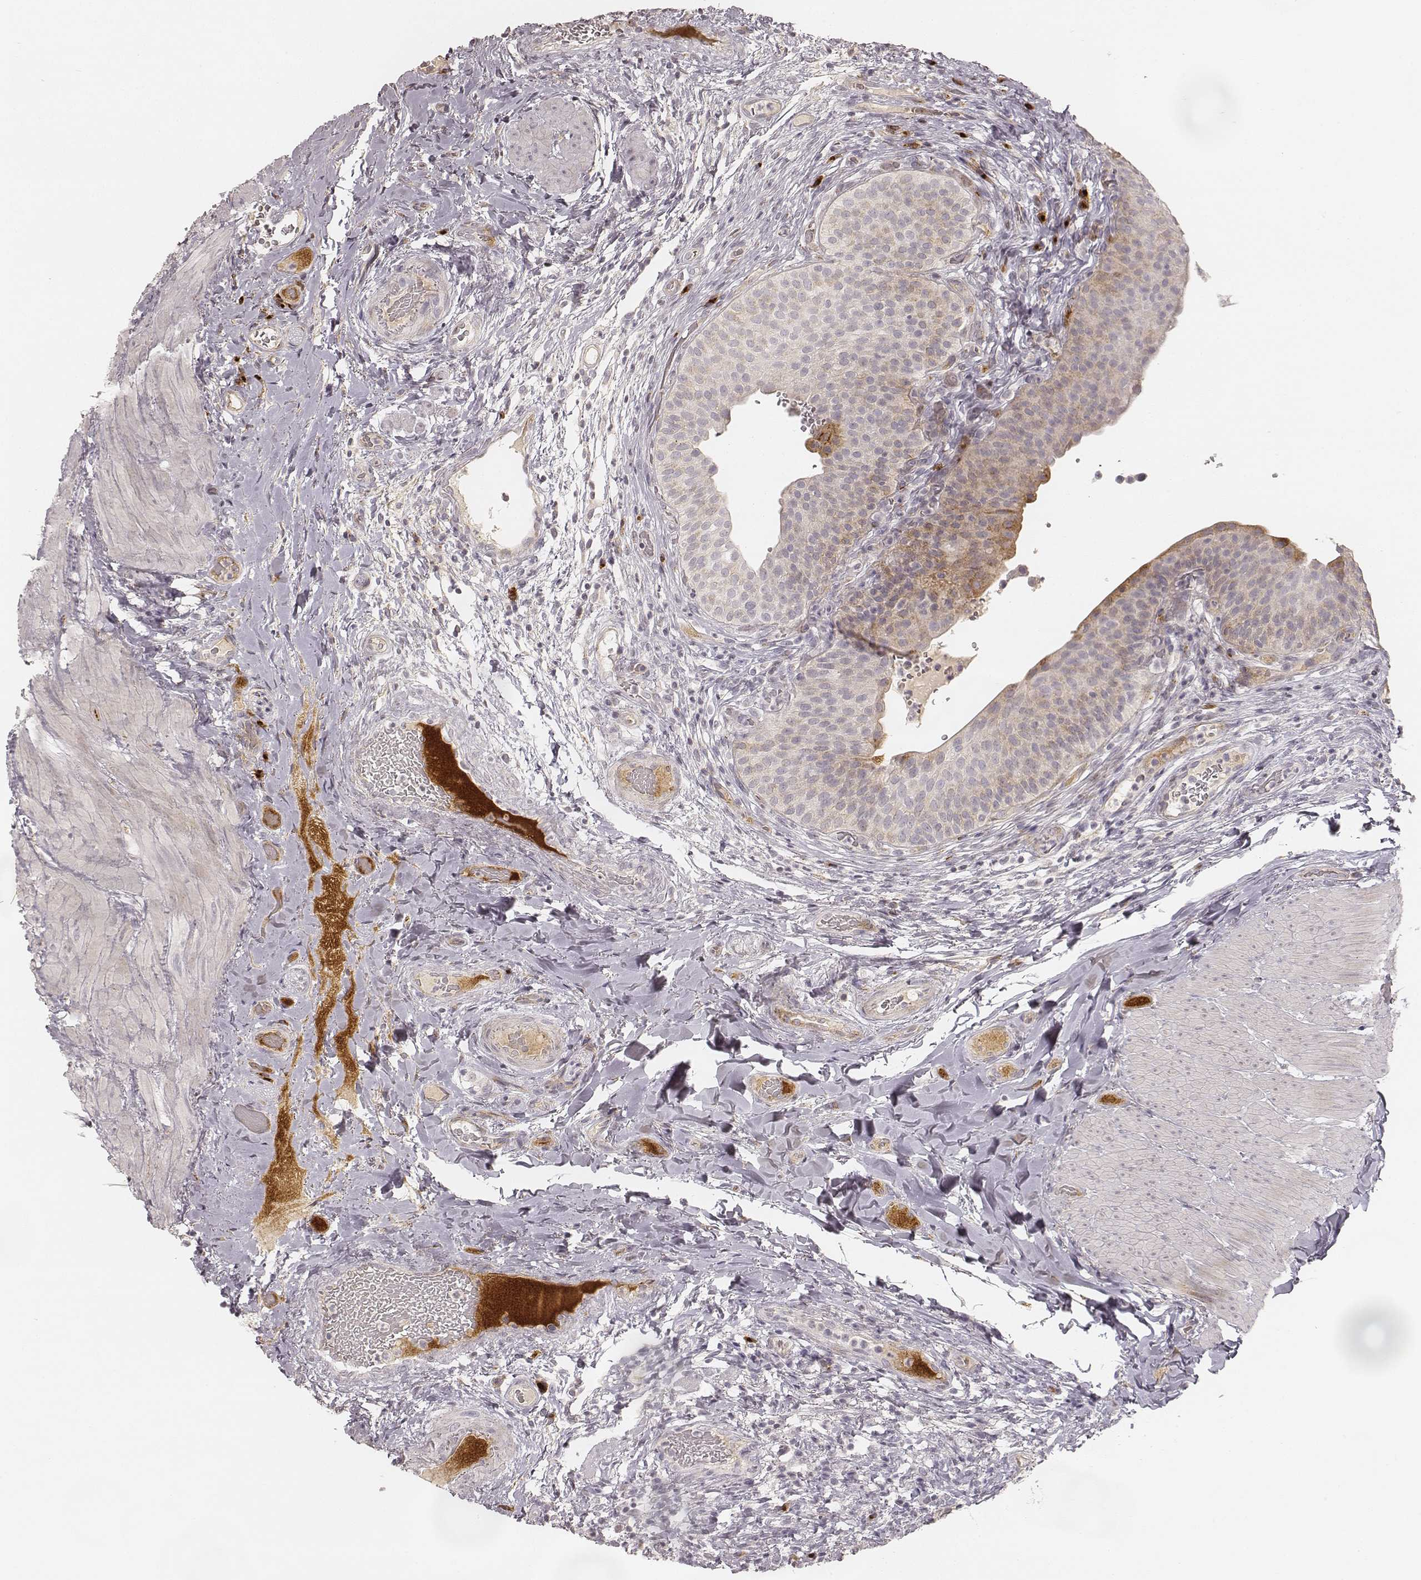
{"staining": {"intensity": "moderate", "quantity": "25%-75%", "location": "cytoplasmic/membranous"}, "tissue": "urinary bladder", "cell_type": "Urothelial cells", "image_type": "normal", "snomed": [{"axis": "morphology", "description": "Normal tissue, NOS"}, {"axis": "topography", "description": "Urinary bladder"}], "caption": "This is a photomicrograph of immunohistochemistry staining of normal urinary bladder, which shows moderate expression in the cytoplasmic/membranous of urothelial cells.", "gene": "GORASP2", "patient": {"sex": "male", "age": 66}}